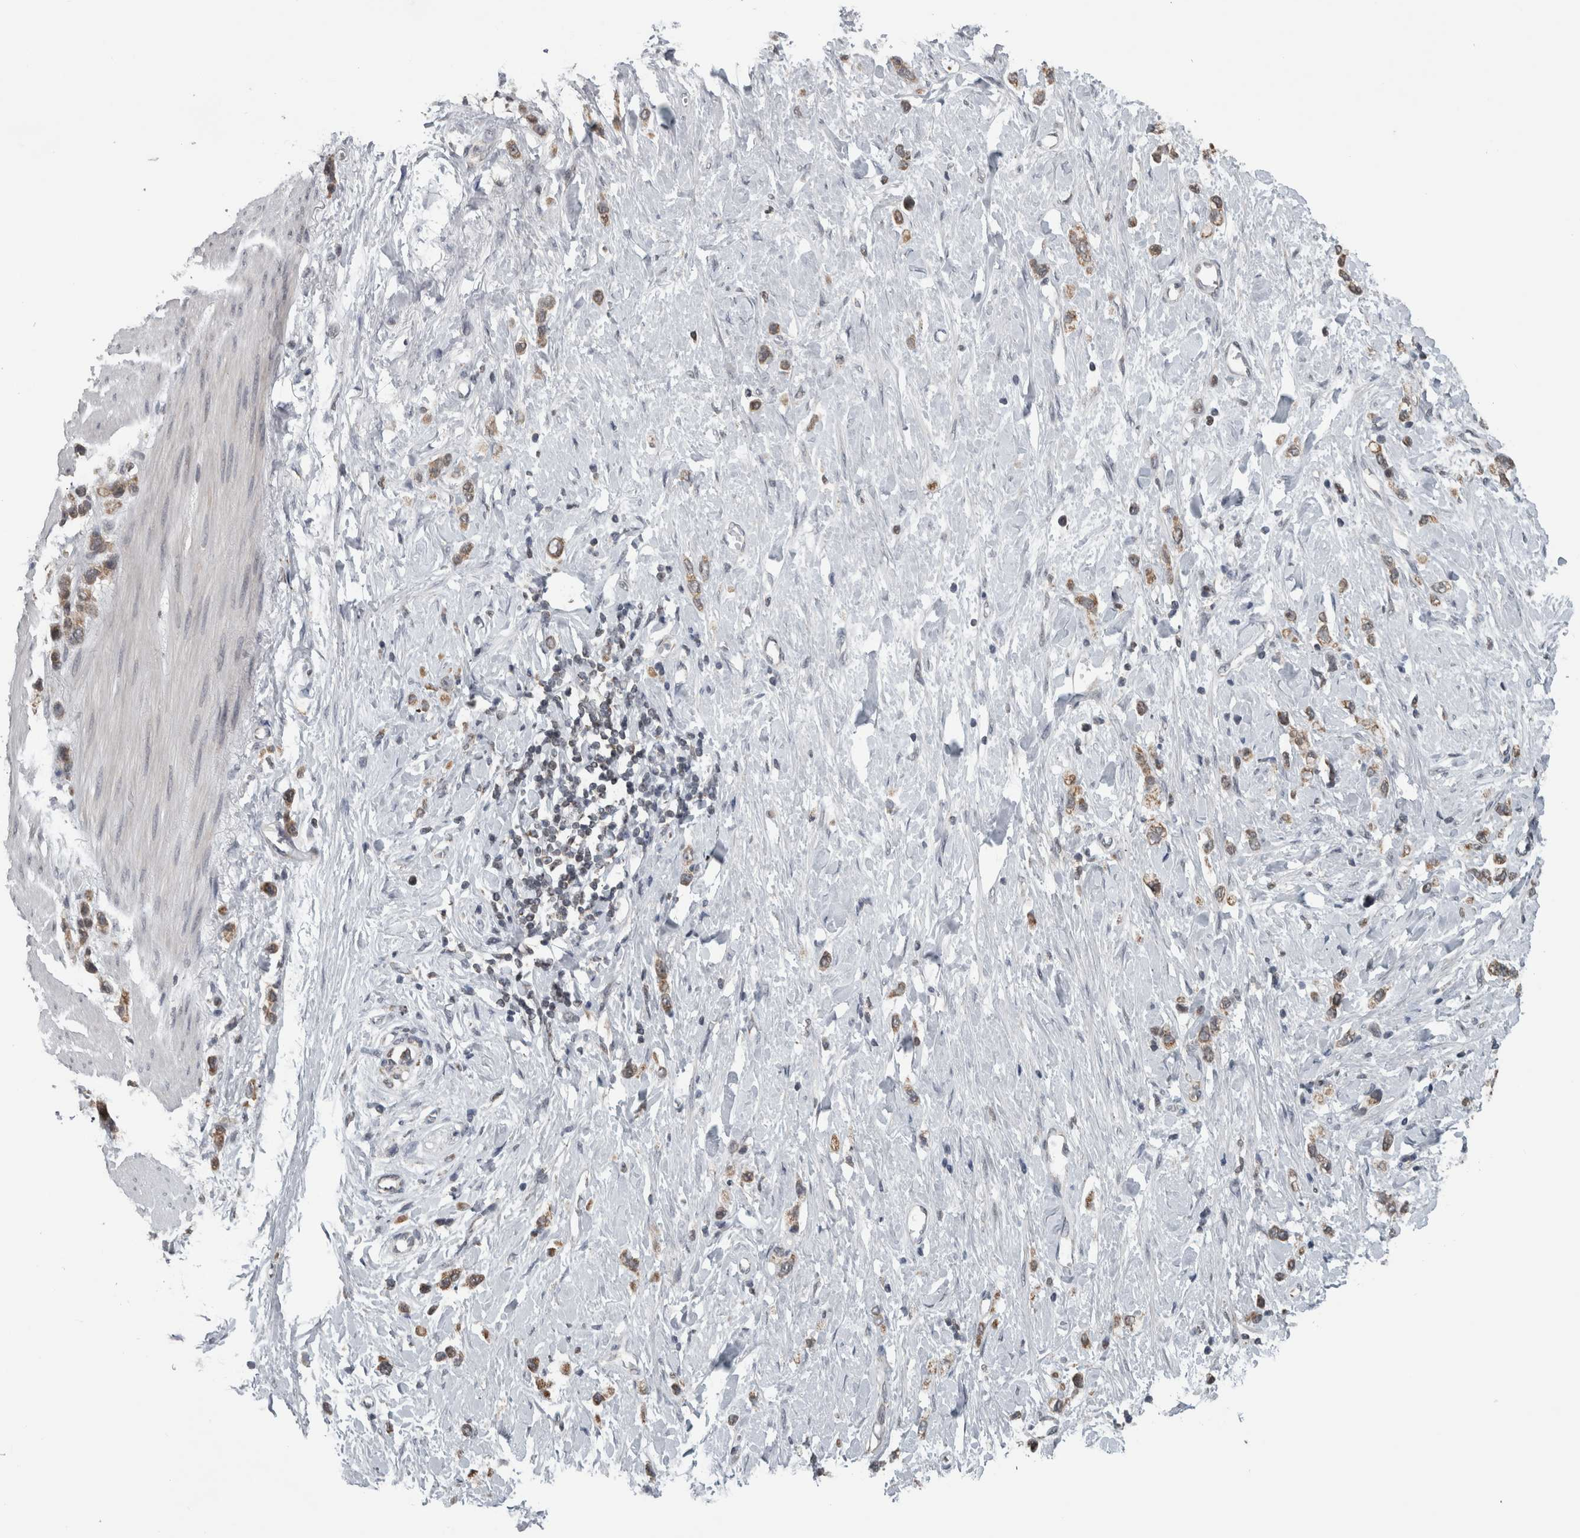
{"staining": {"intensity": "moderate", "quantity": ">75%", "location": "cytoplasmic/membranous"}, "tissue": "stomach cancer", "cell_type": "Tumor cells", "image_type": "cancer", "snomed": [{"axis": "morphology", "description": "Adenocarcinoma, NOS"}, {"axis": "topography", "description": "Stomach"}], "caption": "The image shows a brown stain indicating the presence of a protein in the cytoplasmic/membranous of tumor cells in stomach cancer.", "gene": "OR2K2", "patient": {"sex": "female", "age": 65}}